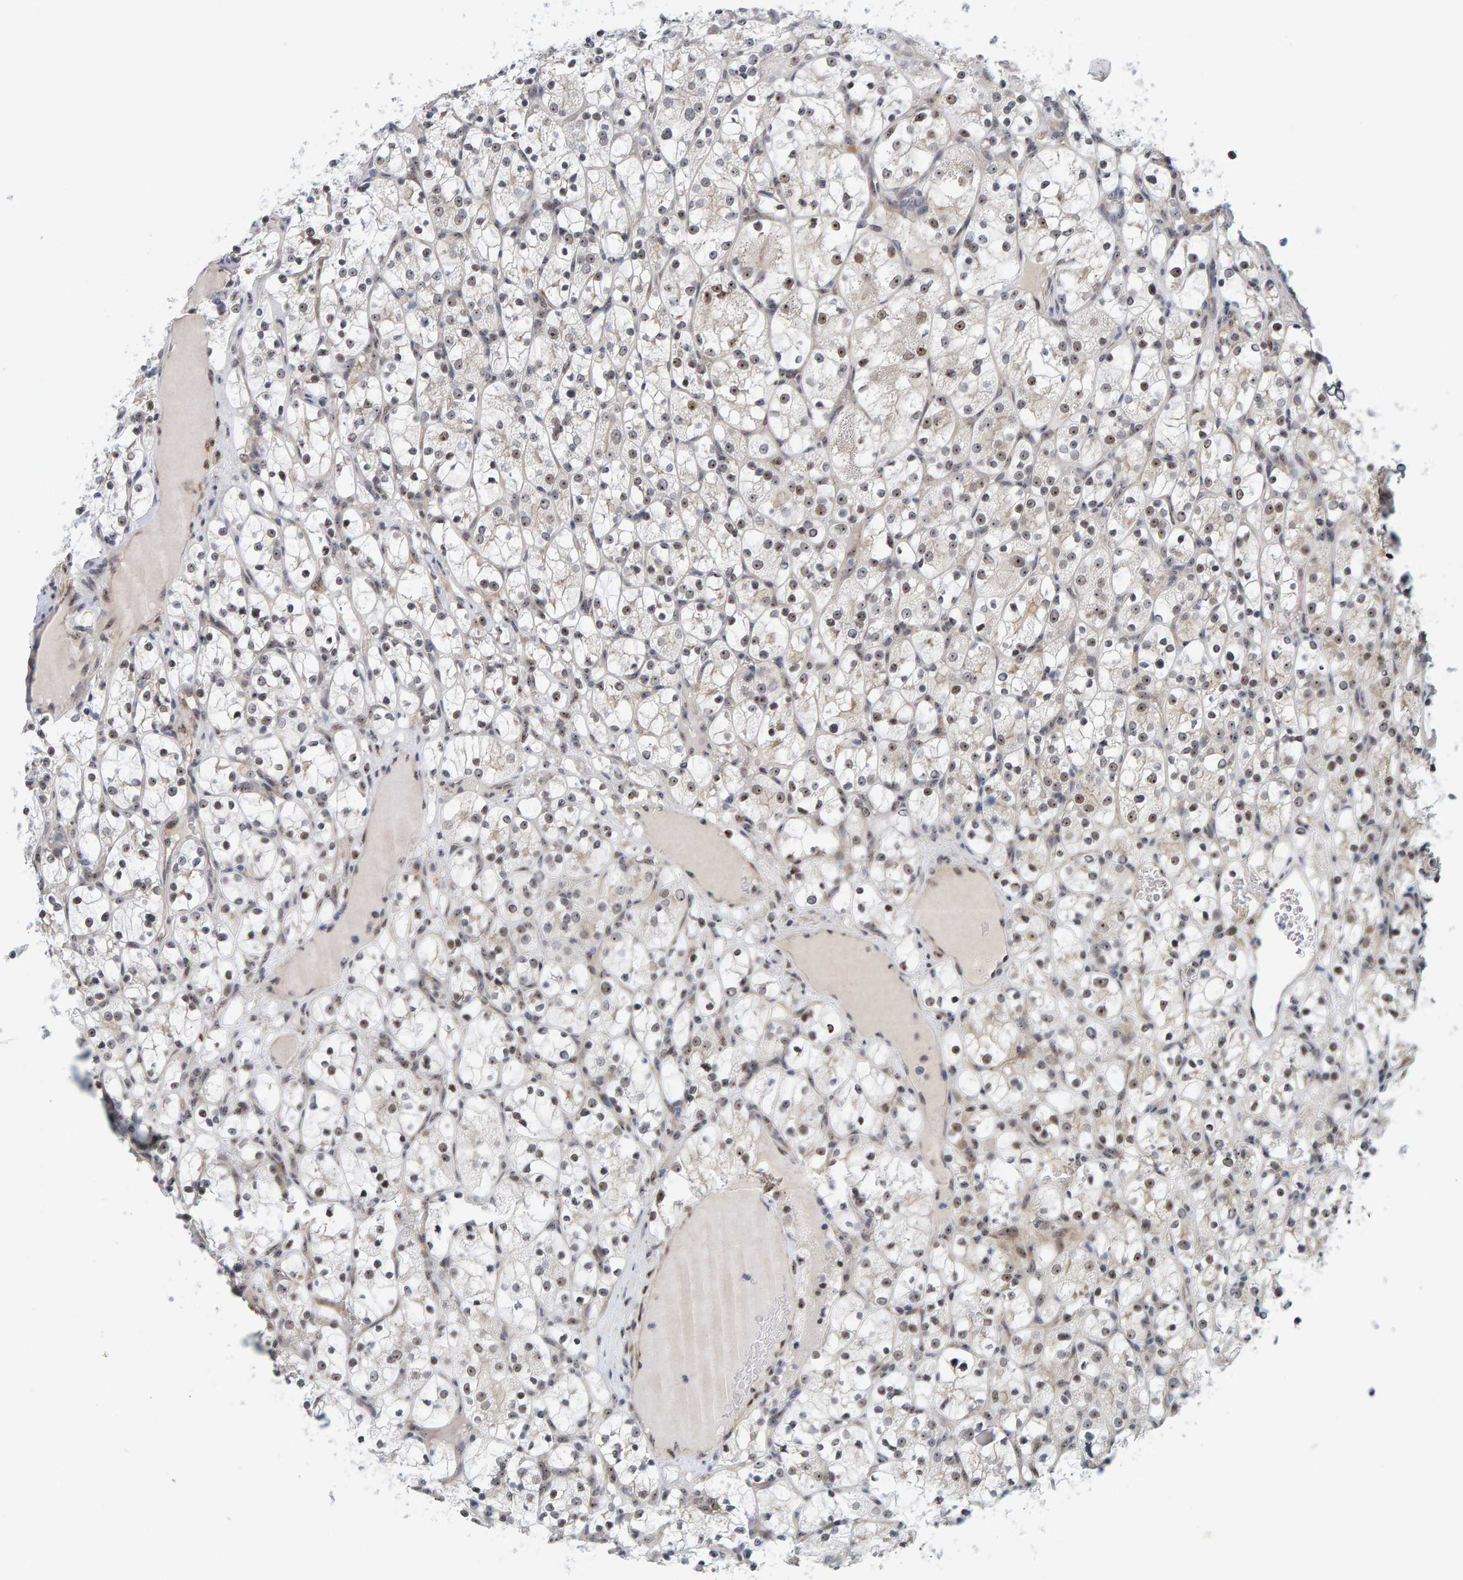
{"staining": {"intensity": "moderate", "quantity": ">75%", "location": "nuclear"}, "tissue": "renal cancer", "cell_type": "Tumor cells", "image_type": "cancer", "snomed": [{"axis": "morphology", "description": "Adenocarcinoma, NOS"}, {"axis": "topography", "description": "Kidney"}], "caption": "An image of renal cancer stained for a protein displays moderate nuclear brown staining in tumor cells.", "gene": "POLR1E", "patient": {"sex": "female", "age": 69}}